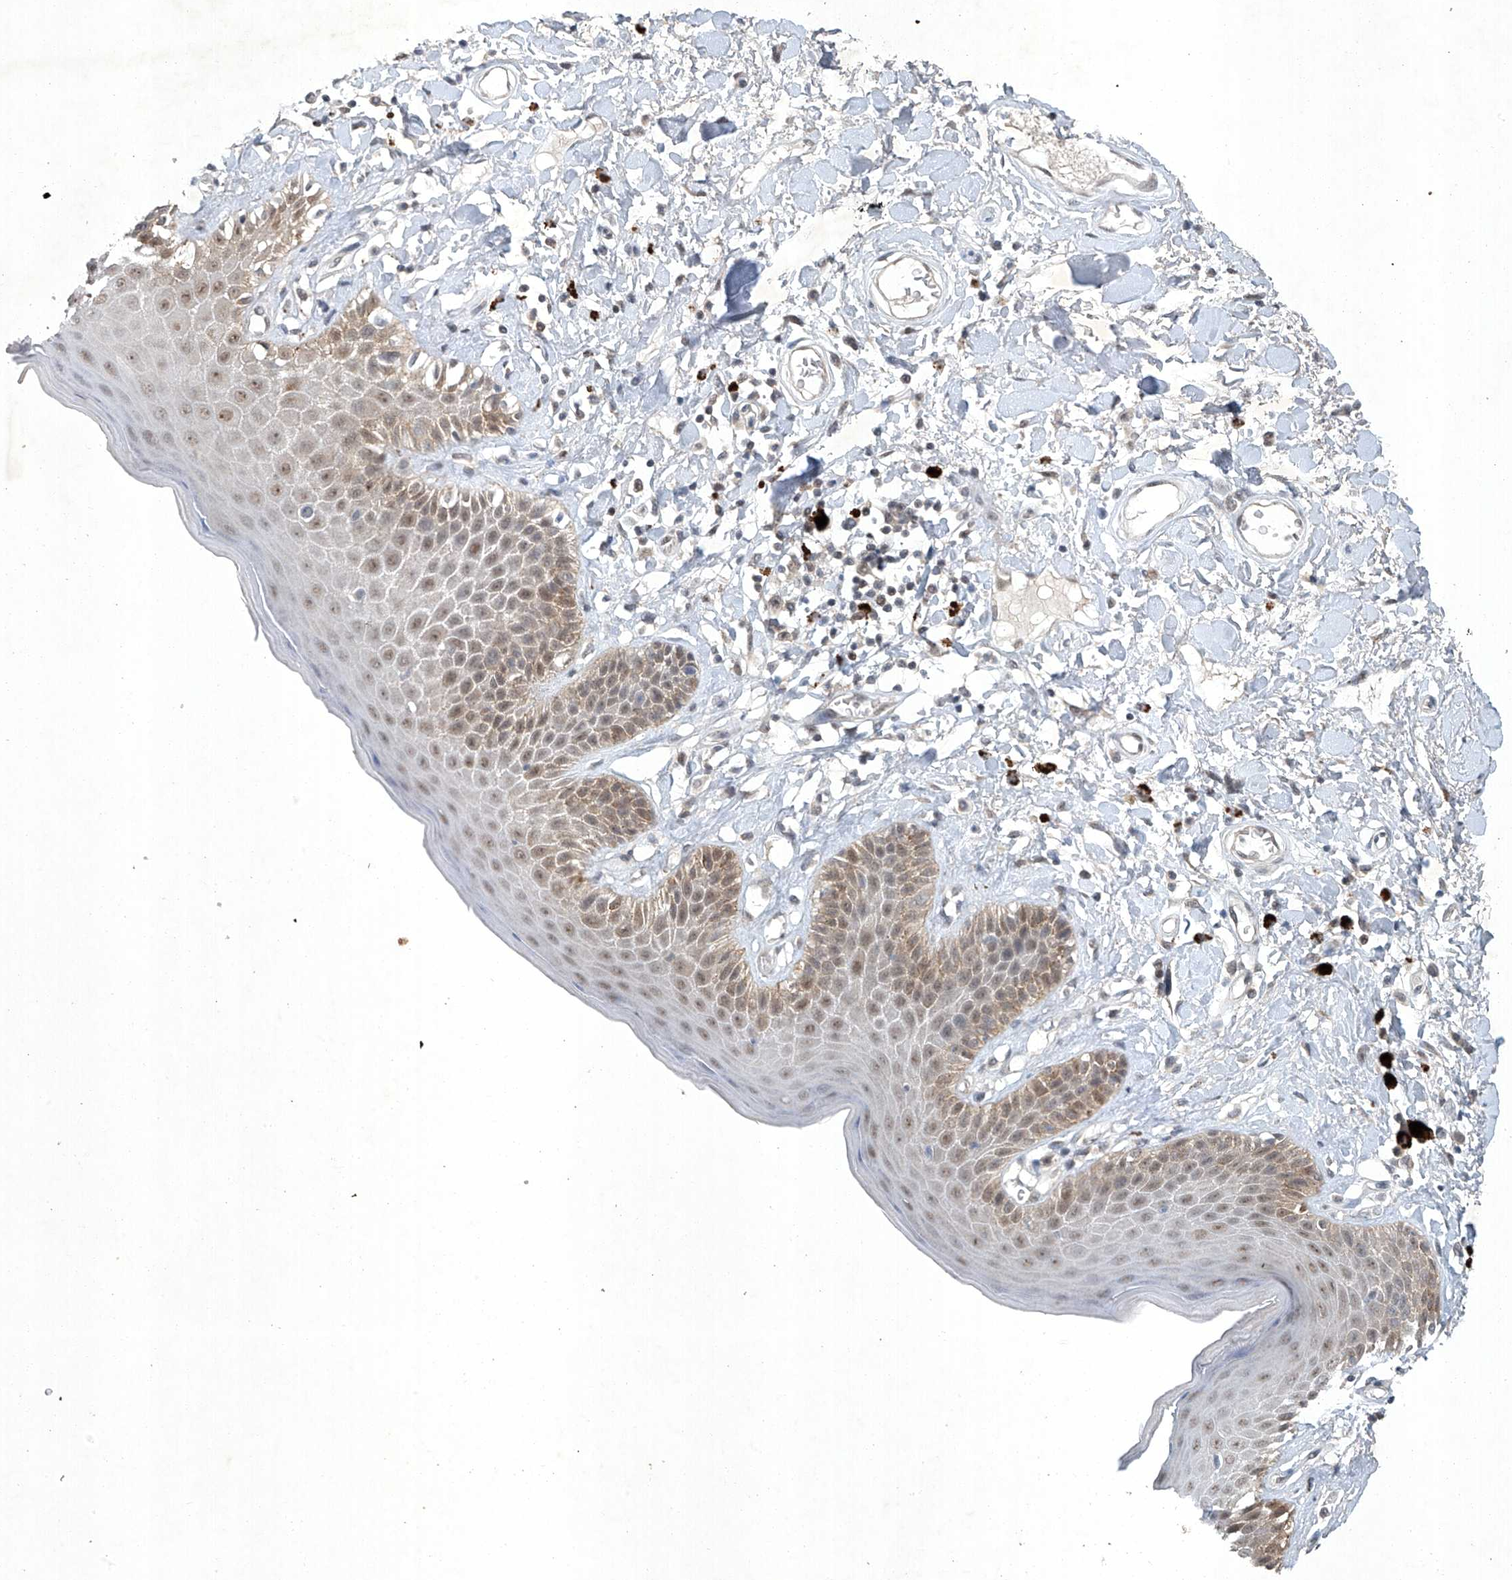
{"staining": {"intensity": "moderate", "quantity": "<25%", "location": "cytoplasmic/membranous,nuclear"}, "tissue": "skin", "cell_type": "Epidermal cells", "image_type": "normal", "snomed": [{"axis": "morphology", "description": "Normal tissue, NOS"}, {"axis": "topography", "description": "Anal"}], "caption": "Immunohistochemistry (IHC) staining of normal skin, which shows low levels of moderate cytoplasmic/membranous,nuclear positivity in about <25% of epidermal cells indicating moderate cytoplasmic/membranous,nuclear protein staining. The staining was performed using DAB (brown) for protein detection and nuclei were counterstained in hematoxylin (blue).", "gene": "TAF8", "patient": {"sex": "female", "age": 78}}